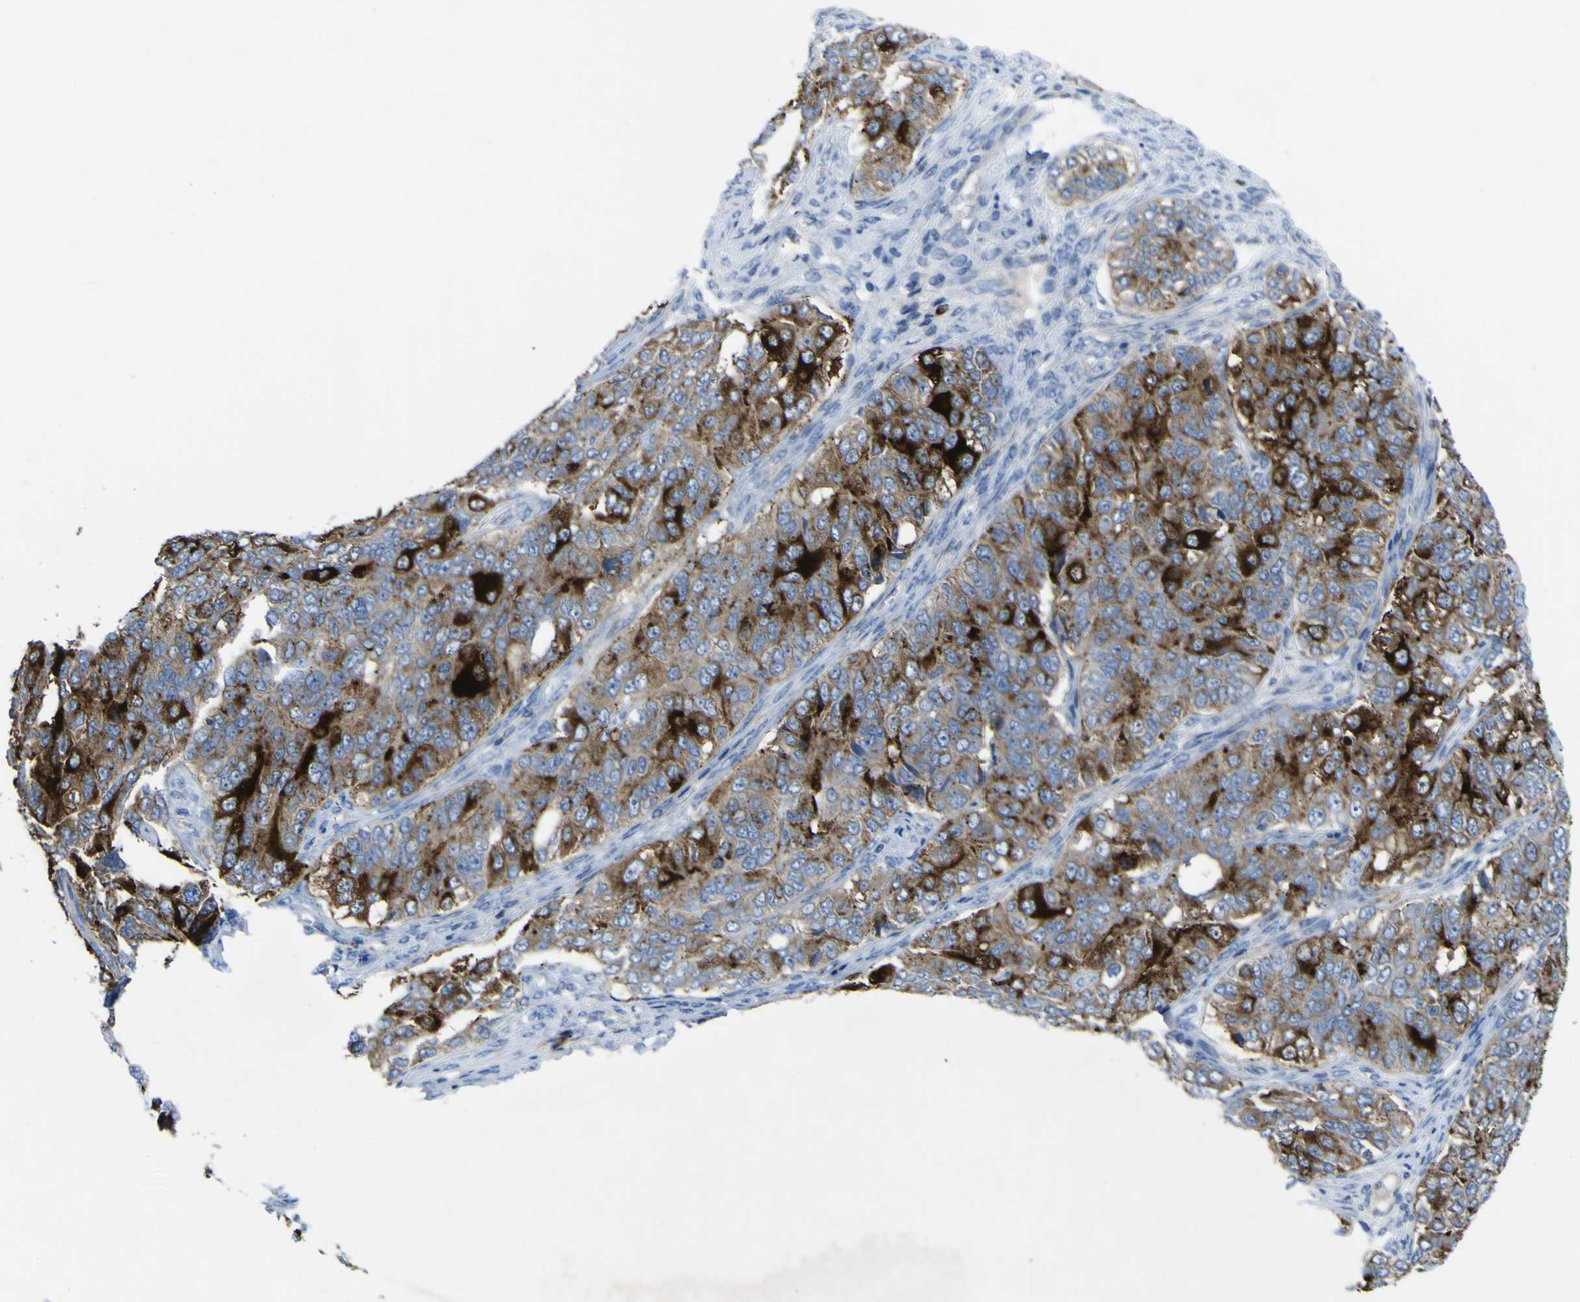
{"staining": {"intensity": "strong", "quantity": "<25%", "location": "cytoplasmic/membranous"}, "tissue": "ovarian cancer", "cell_type": "Tumor cells", "image_type": "cancer", "snomed": [{"axis": "morphology", "description": "Carcinoma, endometroid"}, {"axis": "topography", "description": "Ovary"}], "caption": "The image shows staining of endometroid carcinoma (ovarian), revealing strong cytoplasmic/membranous protein positivity (brown color) within tumor cells. Immunohistochemistry stains the protein in brown and the nuclei are stained blue.", "gene": "CST3", "patient": {"sex": "female", "age": 51}}